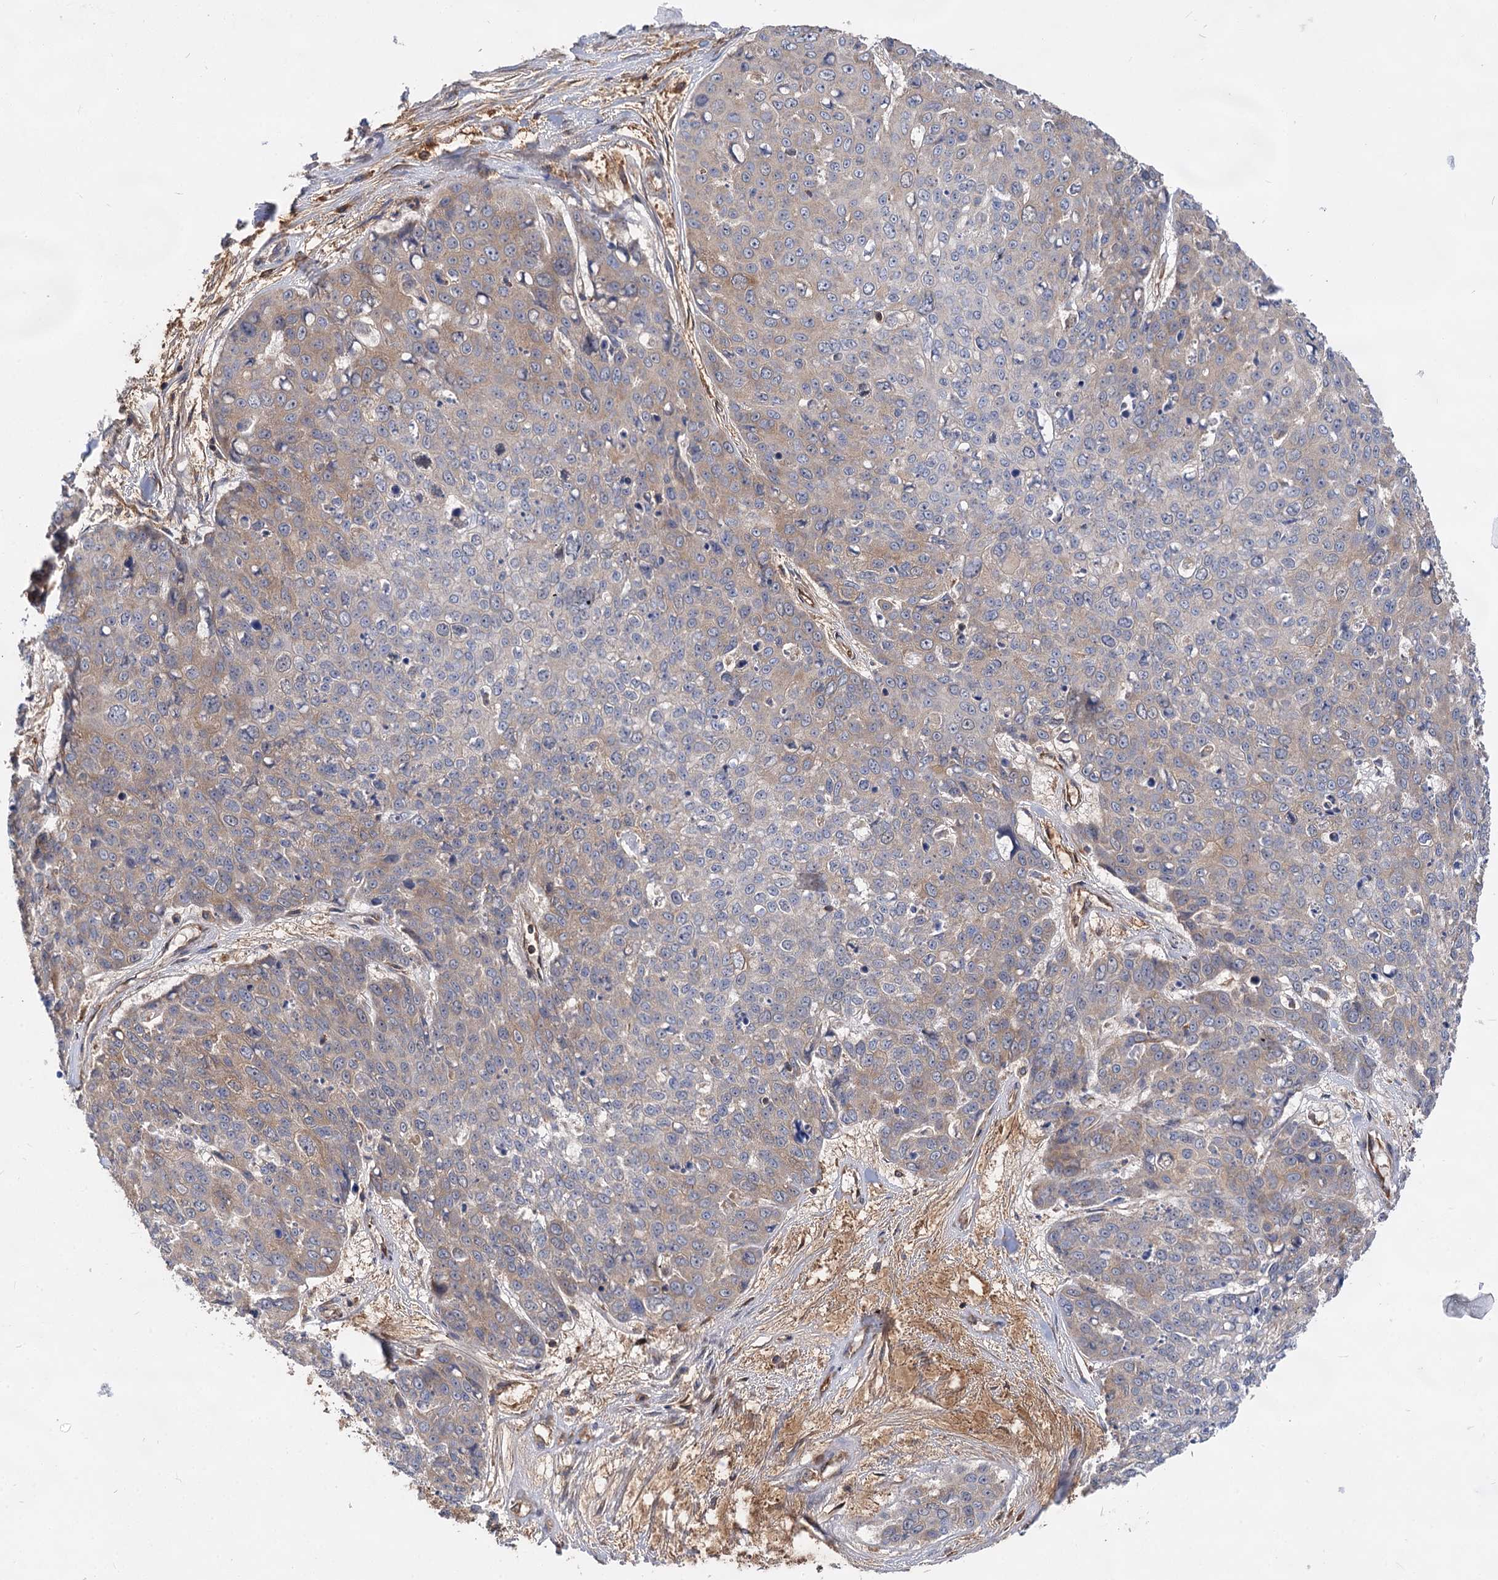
{"staining": {"intensity": "weak", "quantity": "<25%", "location": "cytoplasmic/membranous"}, "tissue": "skin cancer", "cell_type": "Tumor cells", "image_type": "cancer", "snomed": [{"axis": "morphology", "description": "Squamous cell carcinoma, NOS"}, {"axis": "topography", "description": "Skin"}], "caption": "Immunohistochemistry histopathology image of neoplastic tissue: squamous cell carcinoma (skin) stained with DAB exhibits no significant protein positivity in tumor cells.", "gene": "PACS1", "patient": {"sex": "male", "age": 71}}